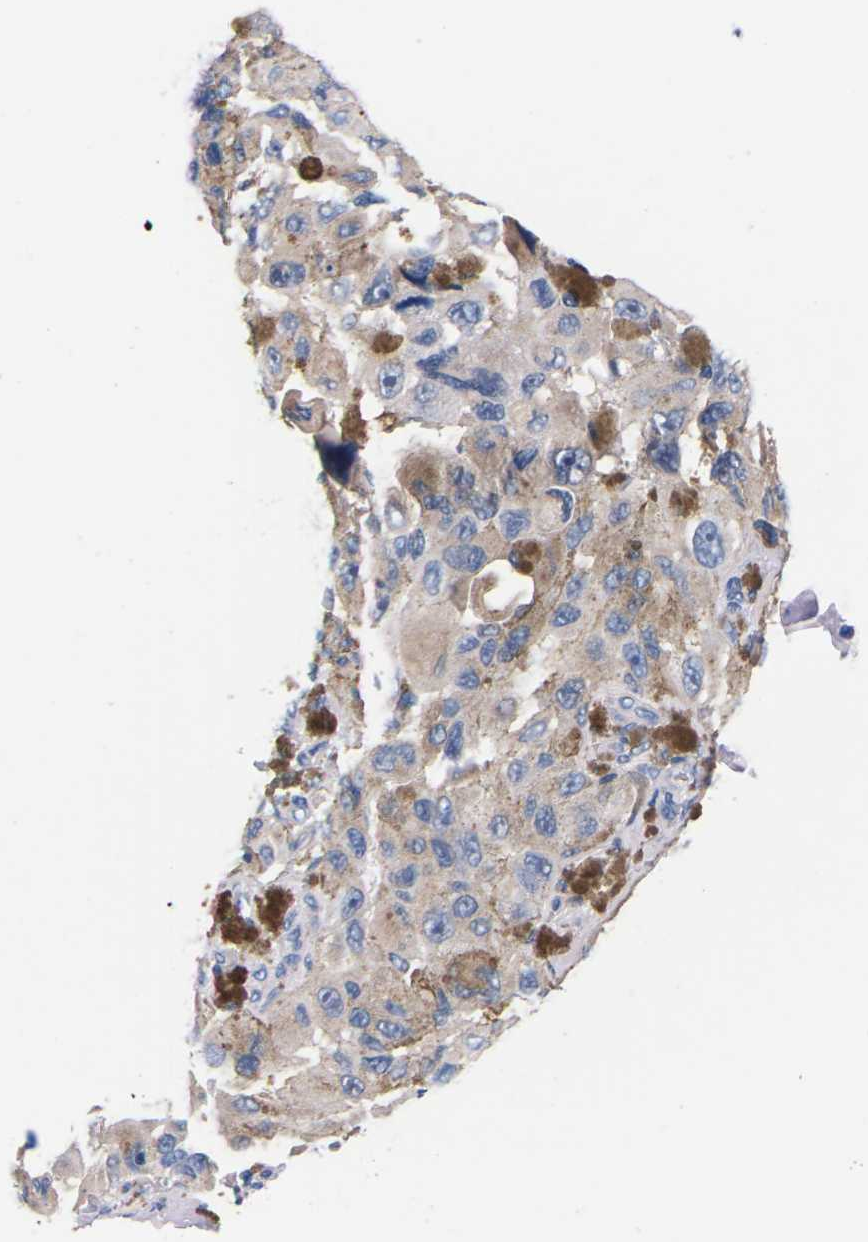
{"staining": {"intensity": "weak", "quantity": "25%-75%", "location": "cytoplasmic/membranous"}, "tissue": "melanoma", "cell_type": "Tumor cells", "image_type": "cancer", "snomed": [{"axis": "morphology", "description": "Malignant melanoma, NOS"}, {"axis": "topography", "description": "Skin"}], "caption": "IHC histopathology image of human melanoma stained for a protein (brown), which exhibits low levels of weak cytoplasmic/membranous expression in about 25%-75% of tumor cells.", "gene": "FAM210A", "patient": {"sex": "female", "age": 73}}